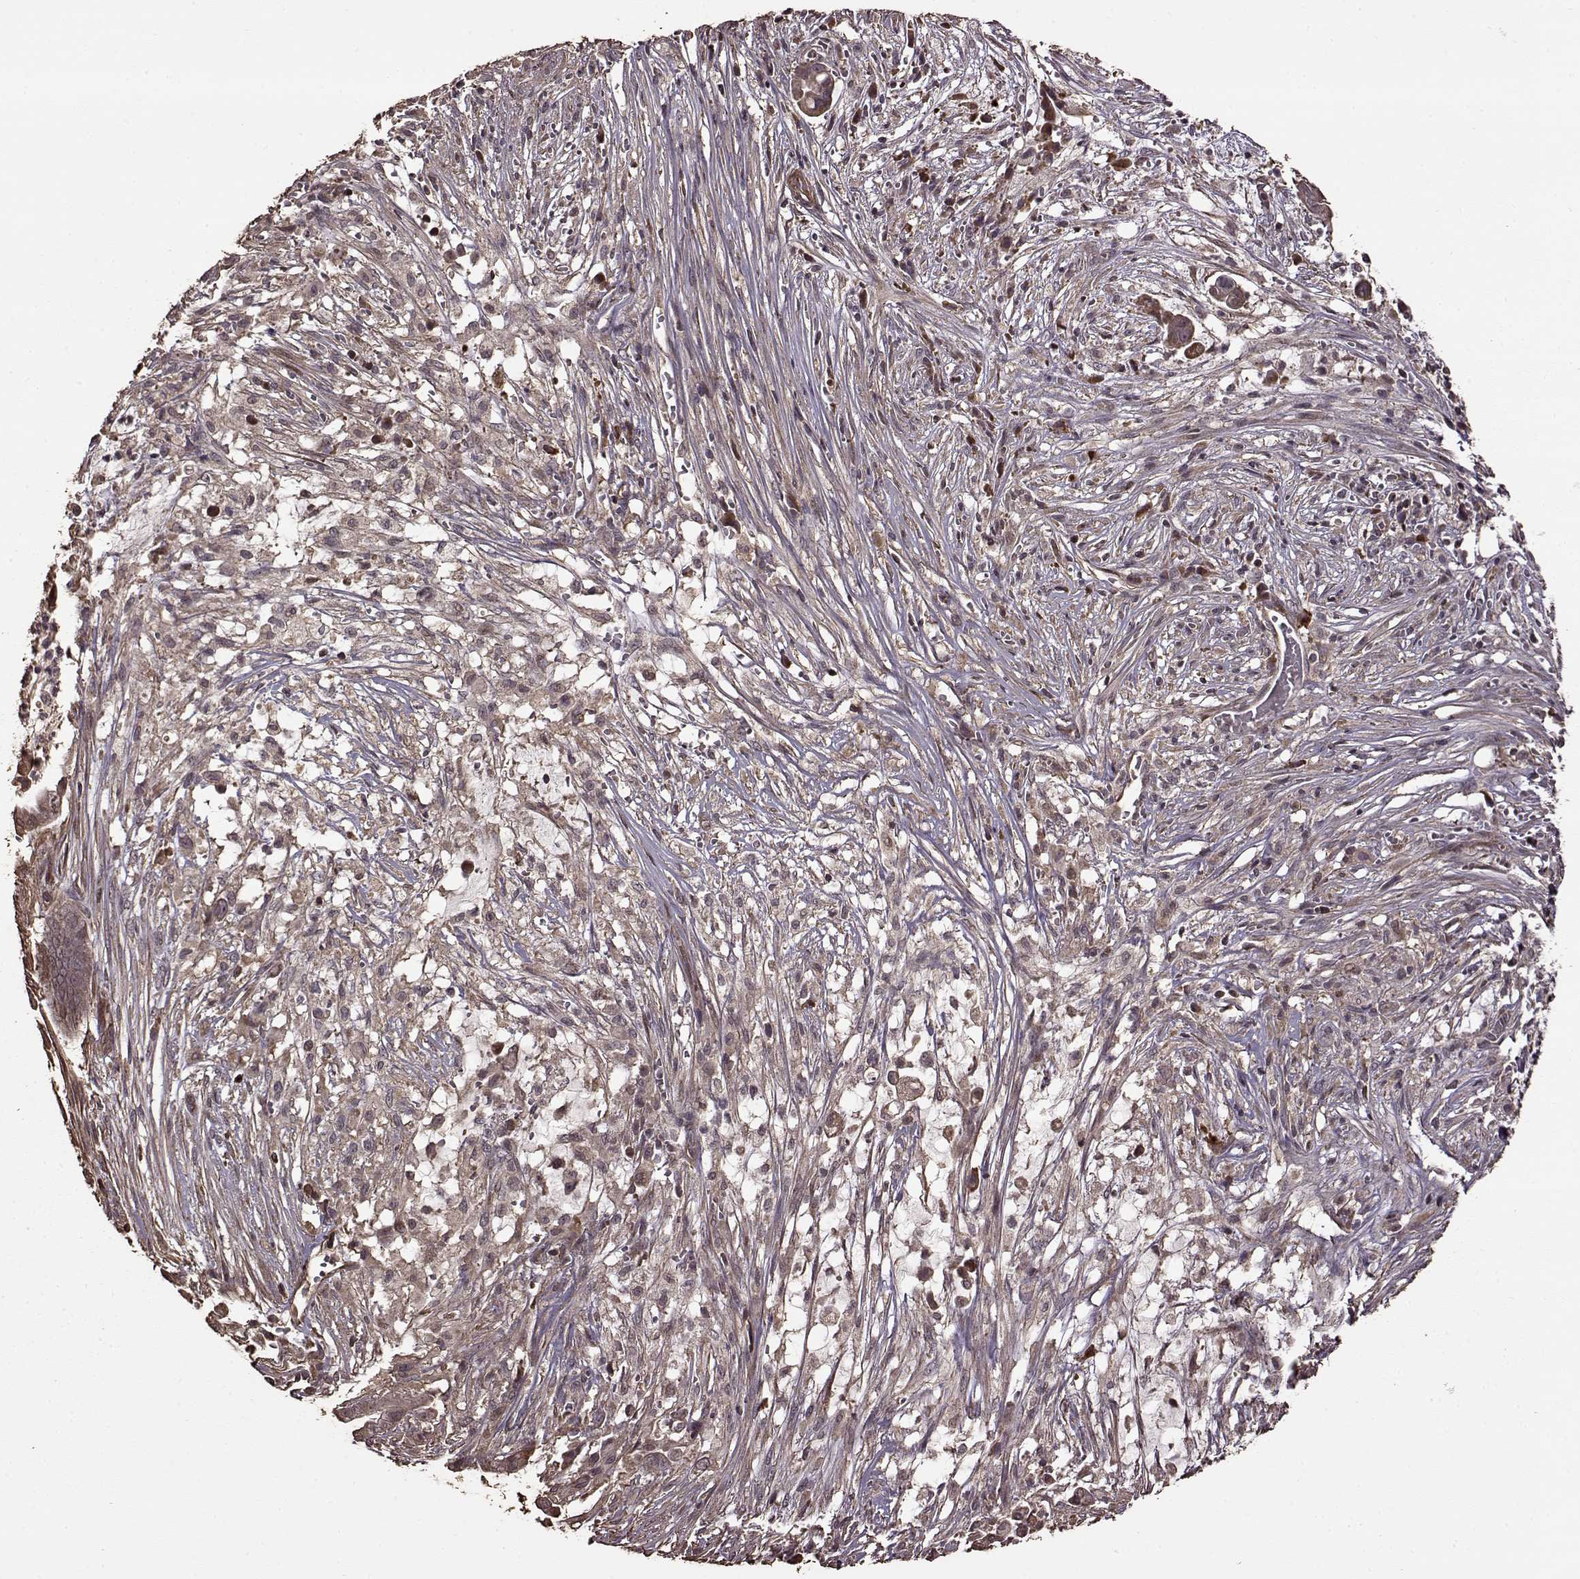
{"staining": {"intensity": "weak", "quantity": "<25%", "location": "cytoplasmic/membranous"}, "tissue": "pancreatic cancer", "cell_type": "Tumor cells", "image_type": "cancer", "snomed": [{"axis": "morphology", "description": "Adenocarcinoma, NOS"}, {"axis": "topography", "description": "Pancreas"}], "caption": "Photomicrograph shows no significant protein expression in tumor cells of adenocarcinoma (pancreatic).", "gene": "FBXW11", "patient": {"sex": "male", "age": 61}}